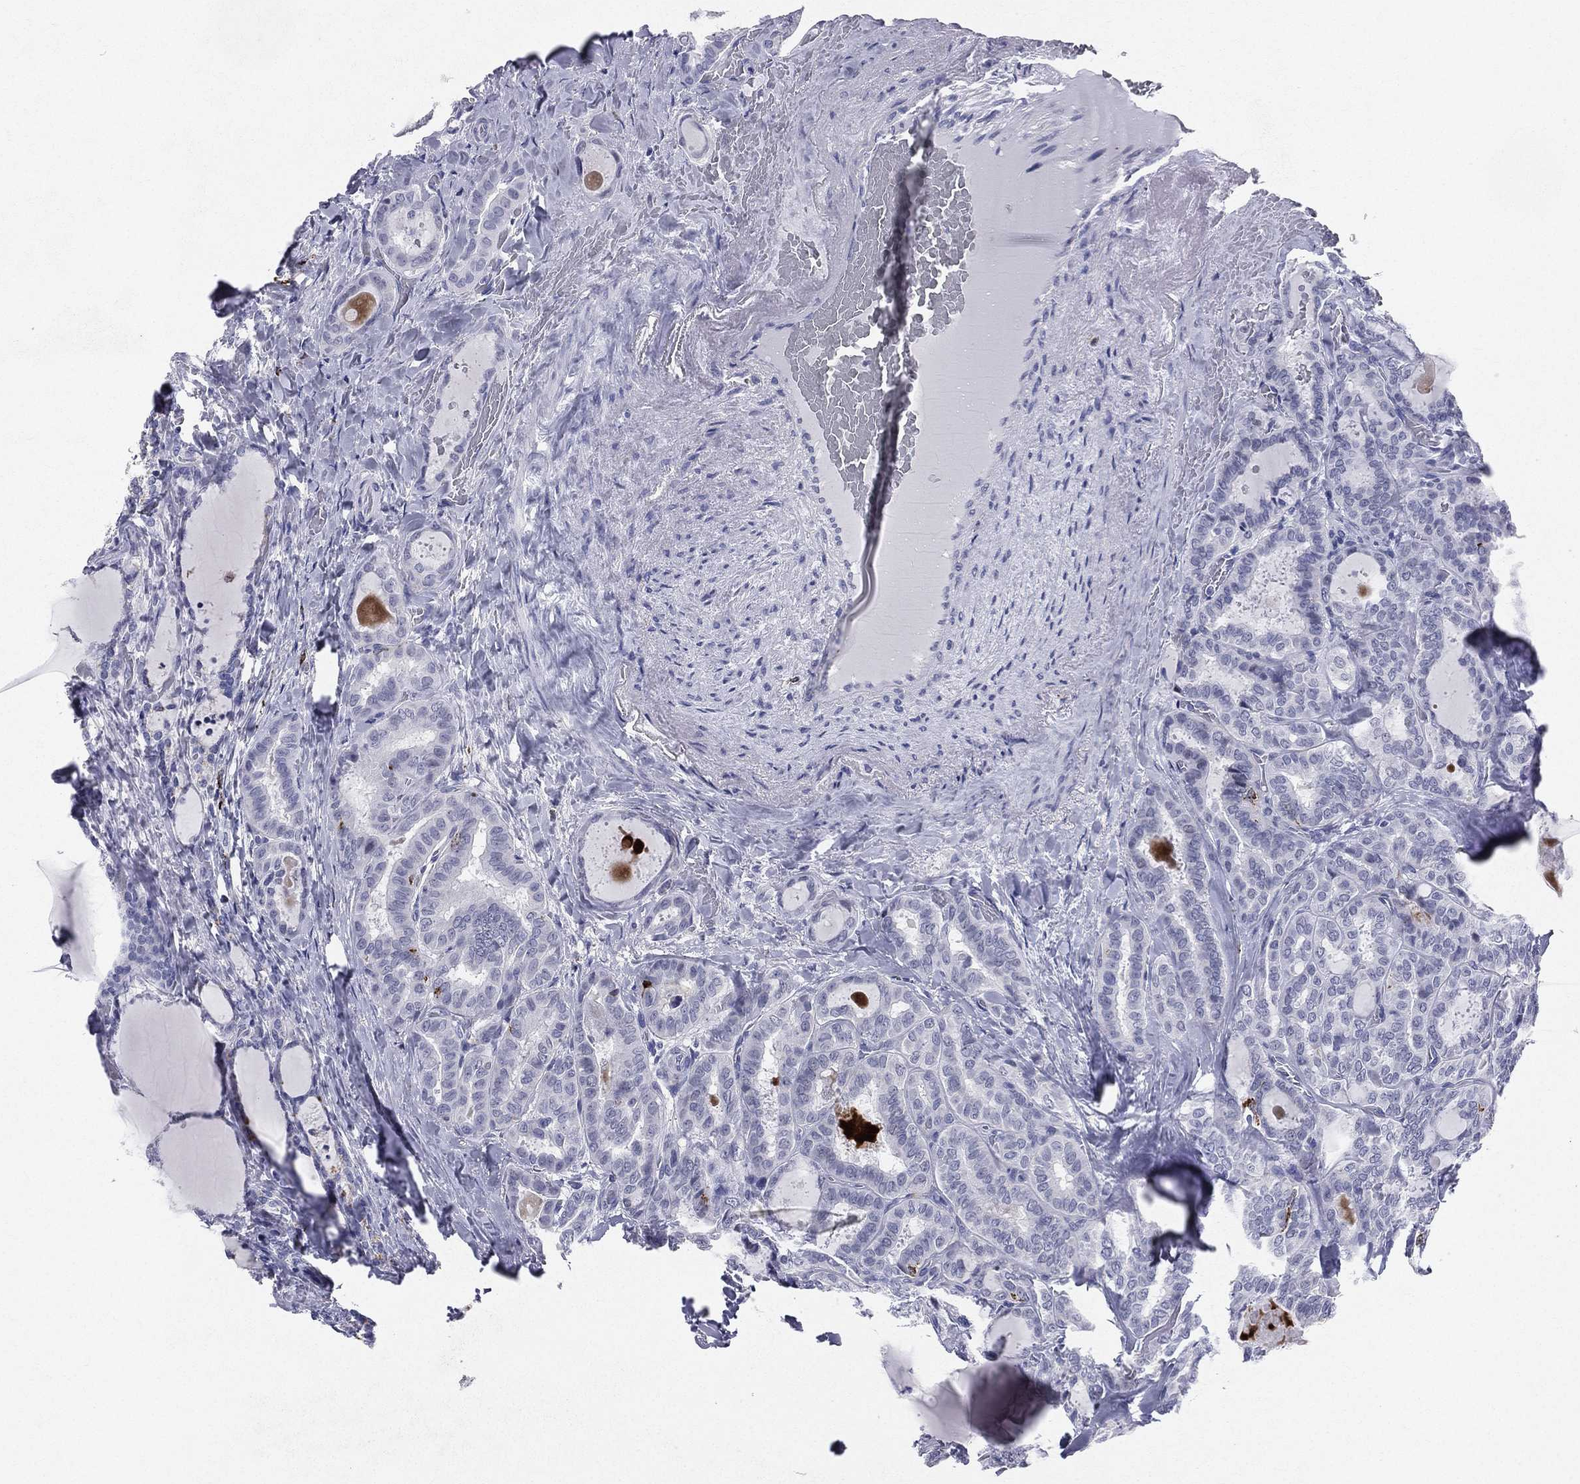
{"staining": {"intensity": "negative", "quantity": "none", "location": "none"}, "tissue": "thyroid cancer", "cell_type": "Tumor cells", "image_type": "cancer", "snomed": [{"axis": "morphology", "description": "Papillary adenocarcinoma, NOS"}, {"axis": "topography", "description": "Thyroid gland"}], "caption": "Immunohistochemistry image of human thyroid papillary adenocarcinoma stained for a protein (brown), which reveals no expression in tumor cells.", "gene": "HLA-DOA", "patient": {"sex": "female", "age": 39}}